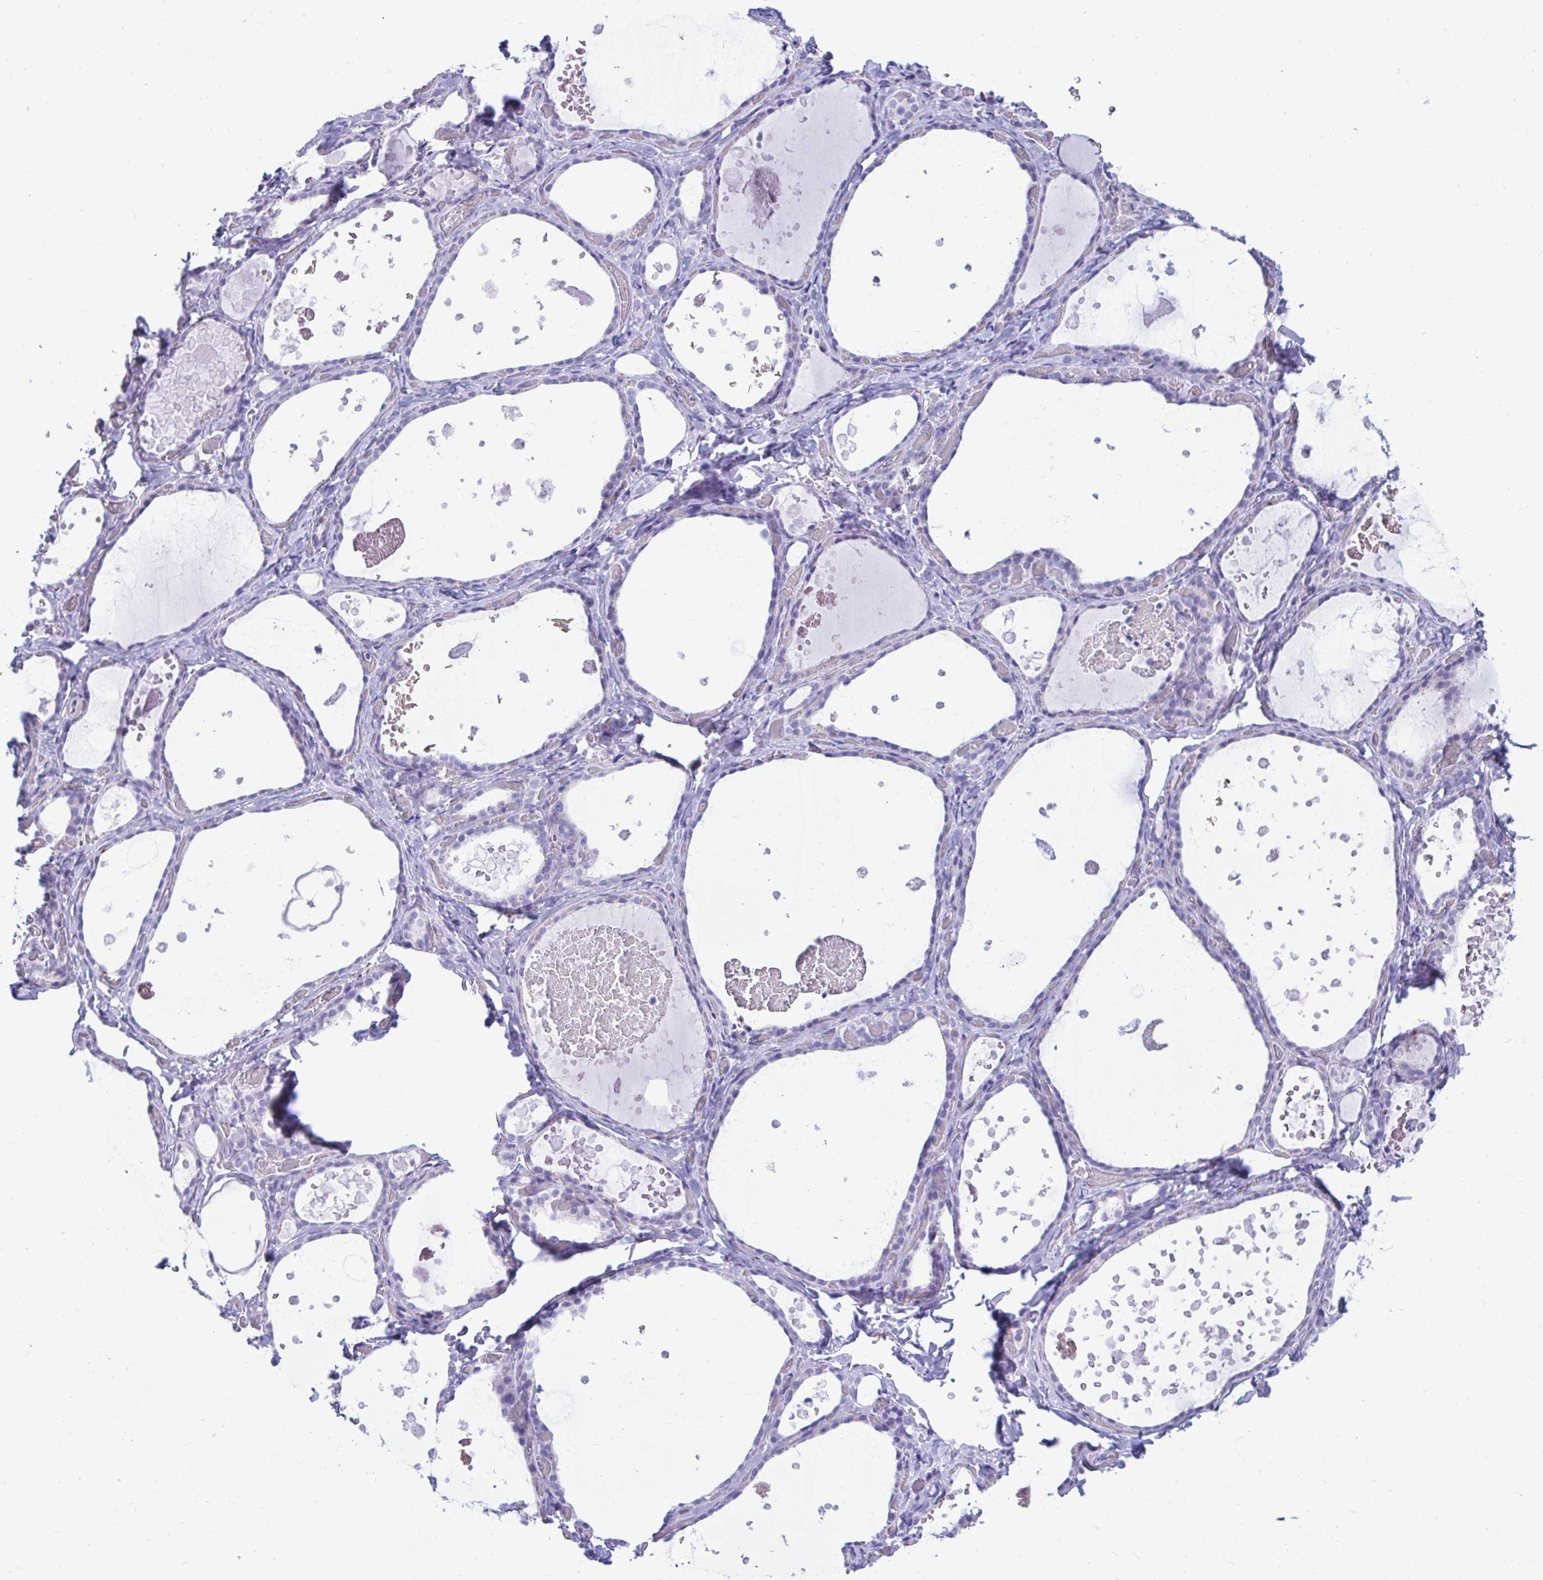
{"staining": {"intensity": "negative", "quantity": "none", "location": "none"}, "tissue": "thyroid gland", "cell_type": "Glandular cells", "image_type": "normal", "snomed": [{"axis": "morphology", "description": "Normal tissue, NOS"}, {"axis": "topography", "description": "Thyroid gland"}], "caption": "High magnification brightfield microscopy of benign thyroid gland stained with DAB (brown) and counterstained with hematoxylin (blue): glandular cells show no significant positivity.", "gene": "SHISA8", "patient": {"sex": "female", "age": 56}}